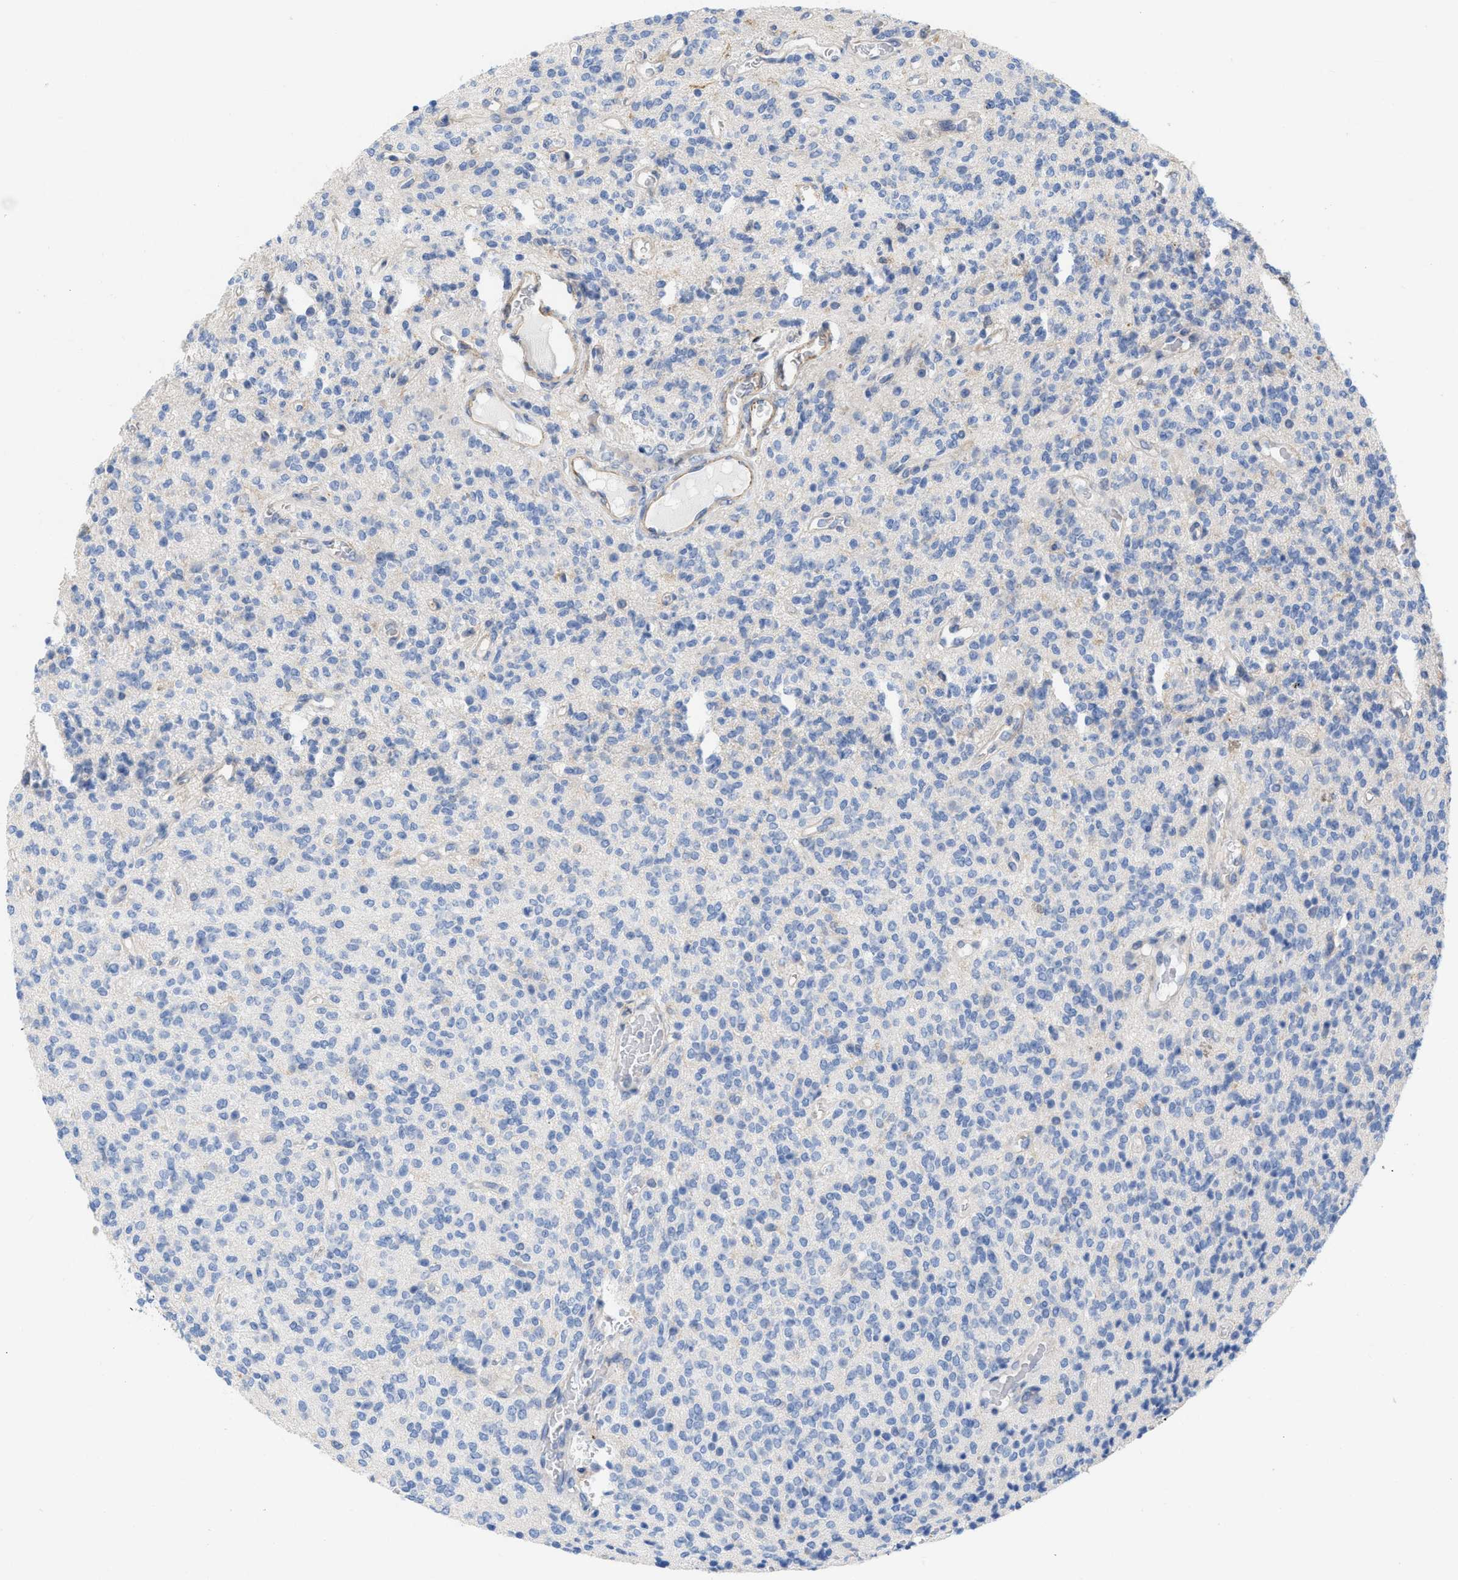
{"staining": {"intensity": "negative", "quantity": "none", "location": "none"}, "tissue": "glioma", "cell_type": "Tumor cells", "image_type": "cancer", "snomed": [{"axis": "morphology", "description": "Glioma, malignant, High grade"}, {"axis": "topography", "description": "Brain"}], "caption": "This is an IHC micrograph of malignant glioma (high-grade). There is no positivity in tumor cells.", "gene": "TMEM131", "patient": {"sex": "male", "age": 34}}